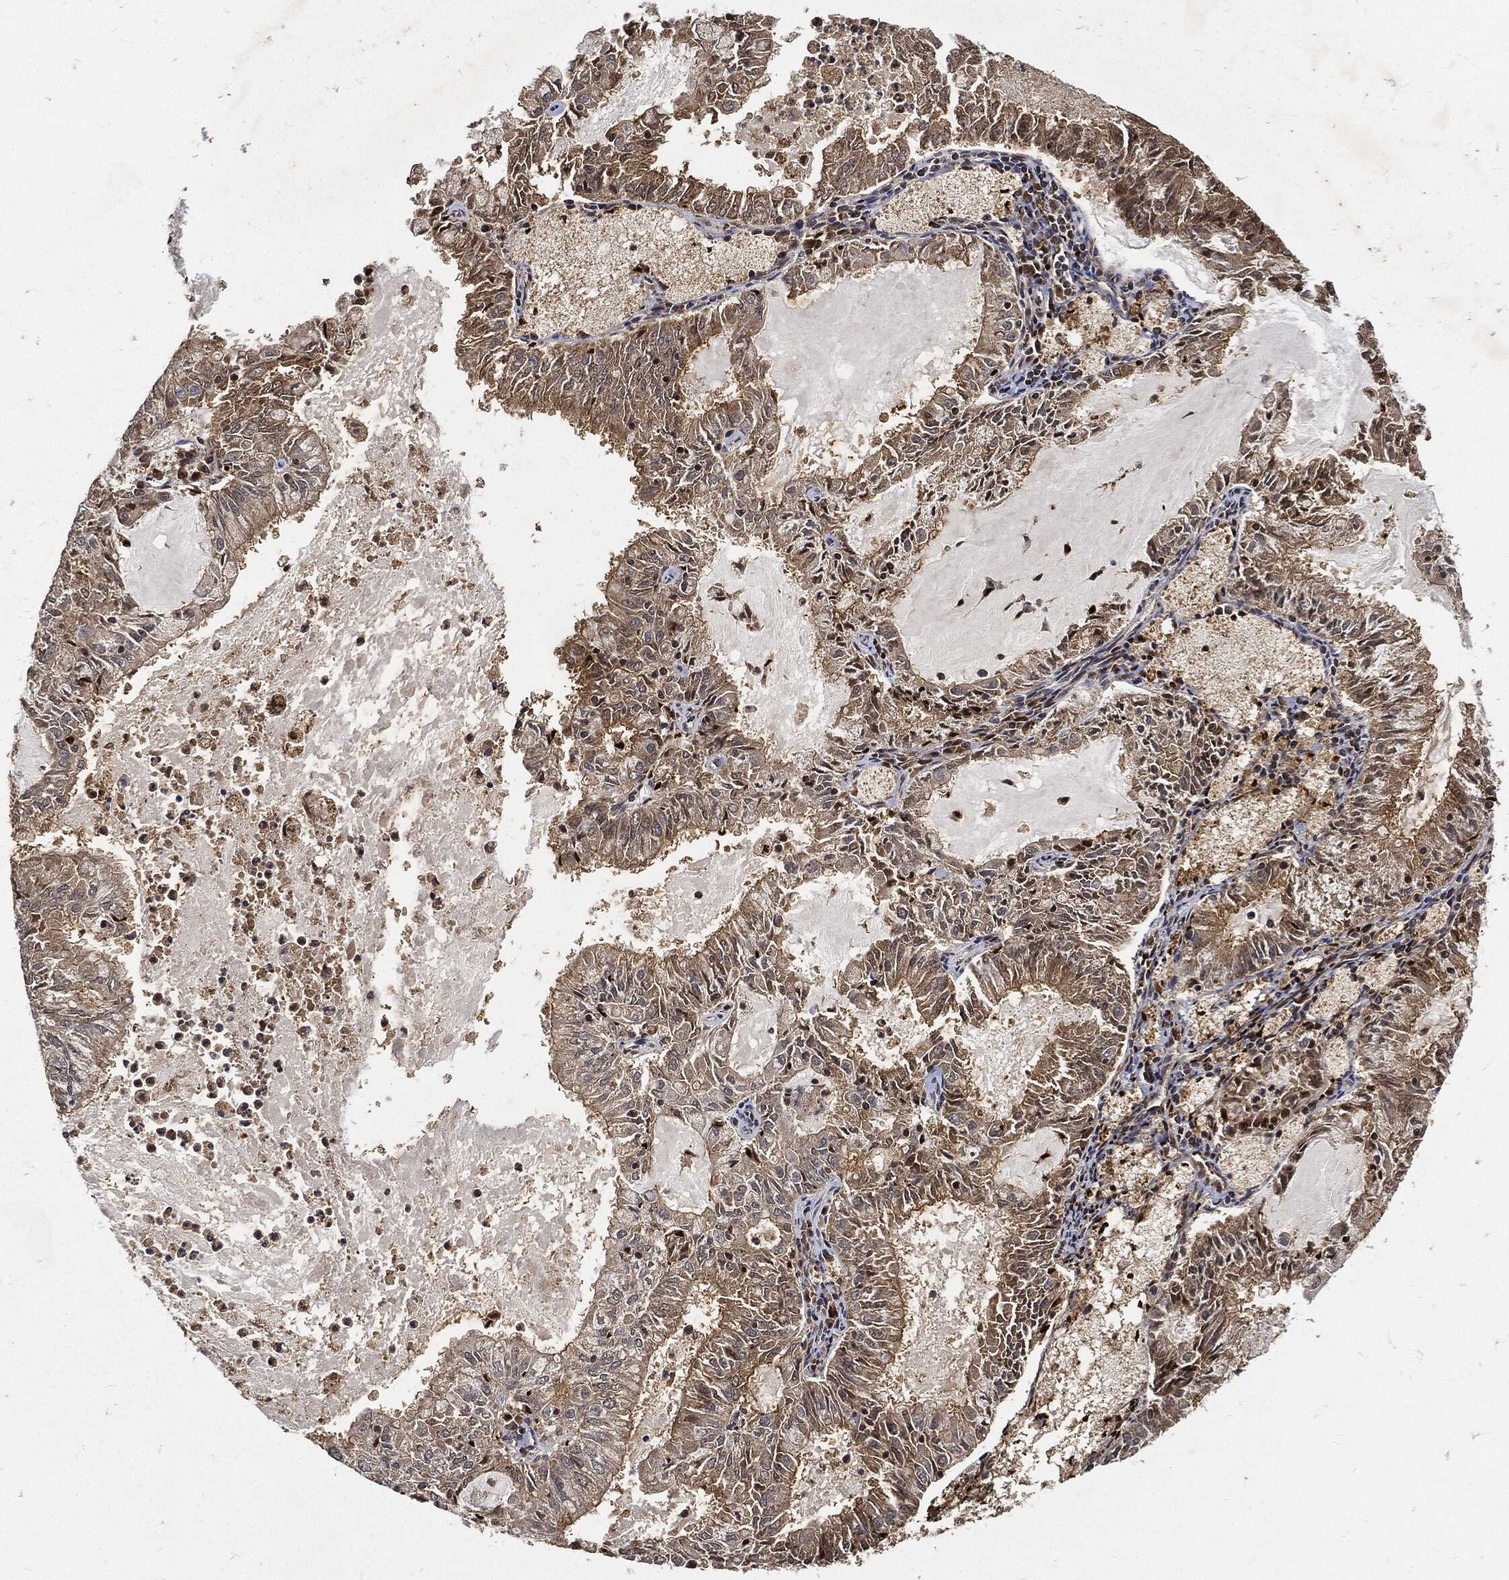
{"staining": {"intensity": "moderate", "quantity": ">75%", "location": "cytoplasmic/membranous"}, "tissue": "endometrial cancer", "cell_type": "Tumor cells", "image_type": "cancer", "snomed": [{"axis": "morphology", "description": "Adenocarcinoma, NOS"}, {"axis": "topography", "description": "Endometrium"}], "caption": "Immunohistochemical staining of human endometrial adenocarcinoma exhibits medium levels of moderate cytoplasmic/membranous staining in about >75% of tumor cells.", "gene": "ZNF226", "patient": {"sex": "female", "age": 57}}